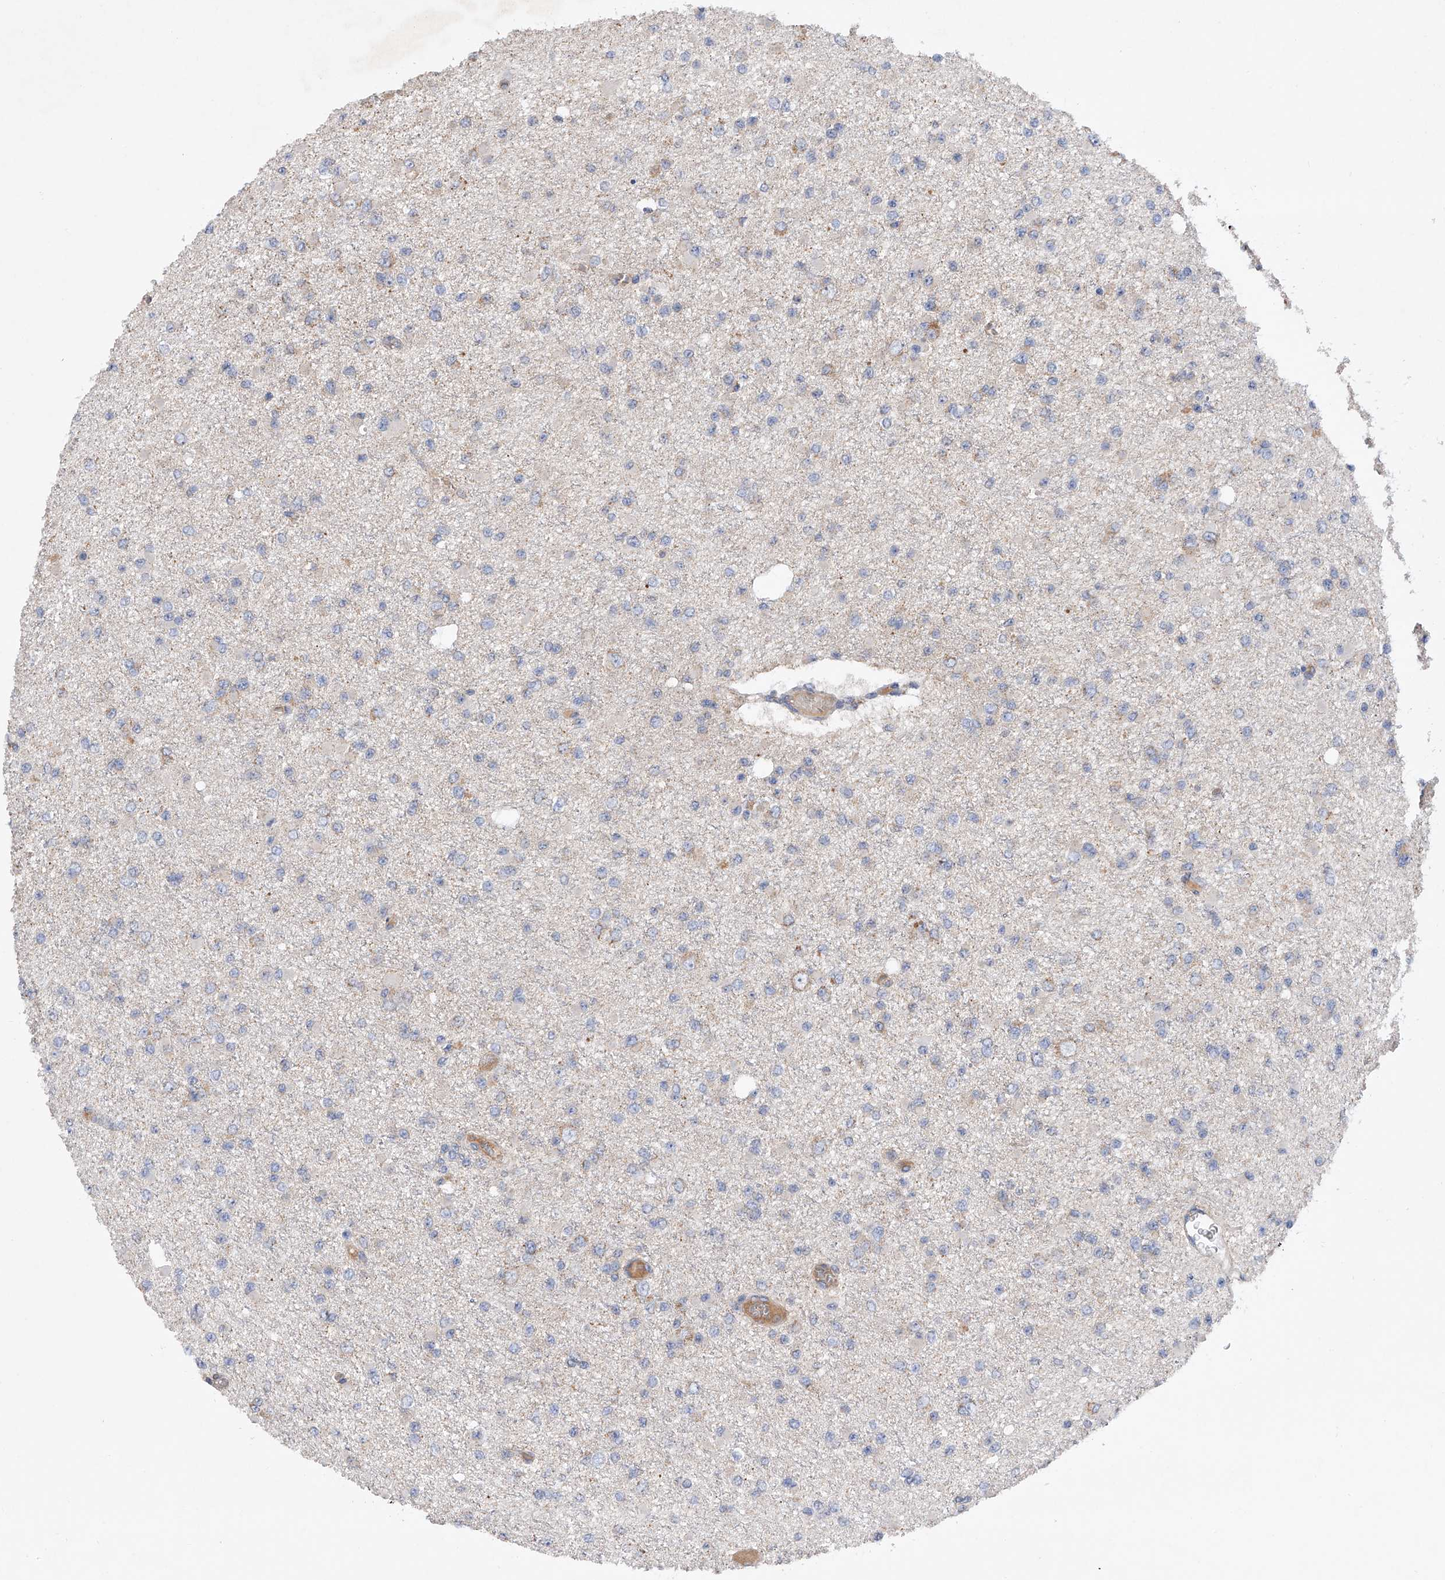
{"staining": {"intensity": "weak", "quantity": "<25%", "location": "cytoplasmic/membranous"}, "tissue": "glioma", "cell_type": "Tumor cells", "image_type": "cancer", "snomed": [{"axis": "morphology", "description": "Glioma, malignant, Low grade"}, {"axis": "topography", "description": "Brain"}], "caption": "Micrograph shows no significant protein expression in tumor cells of malignant glioma (low-grade).", "gene": "CDH12", "patient": {"sex": "female", "age": 22}}